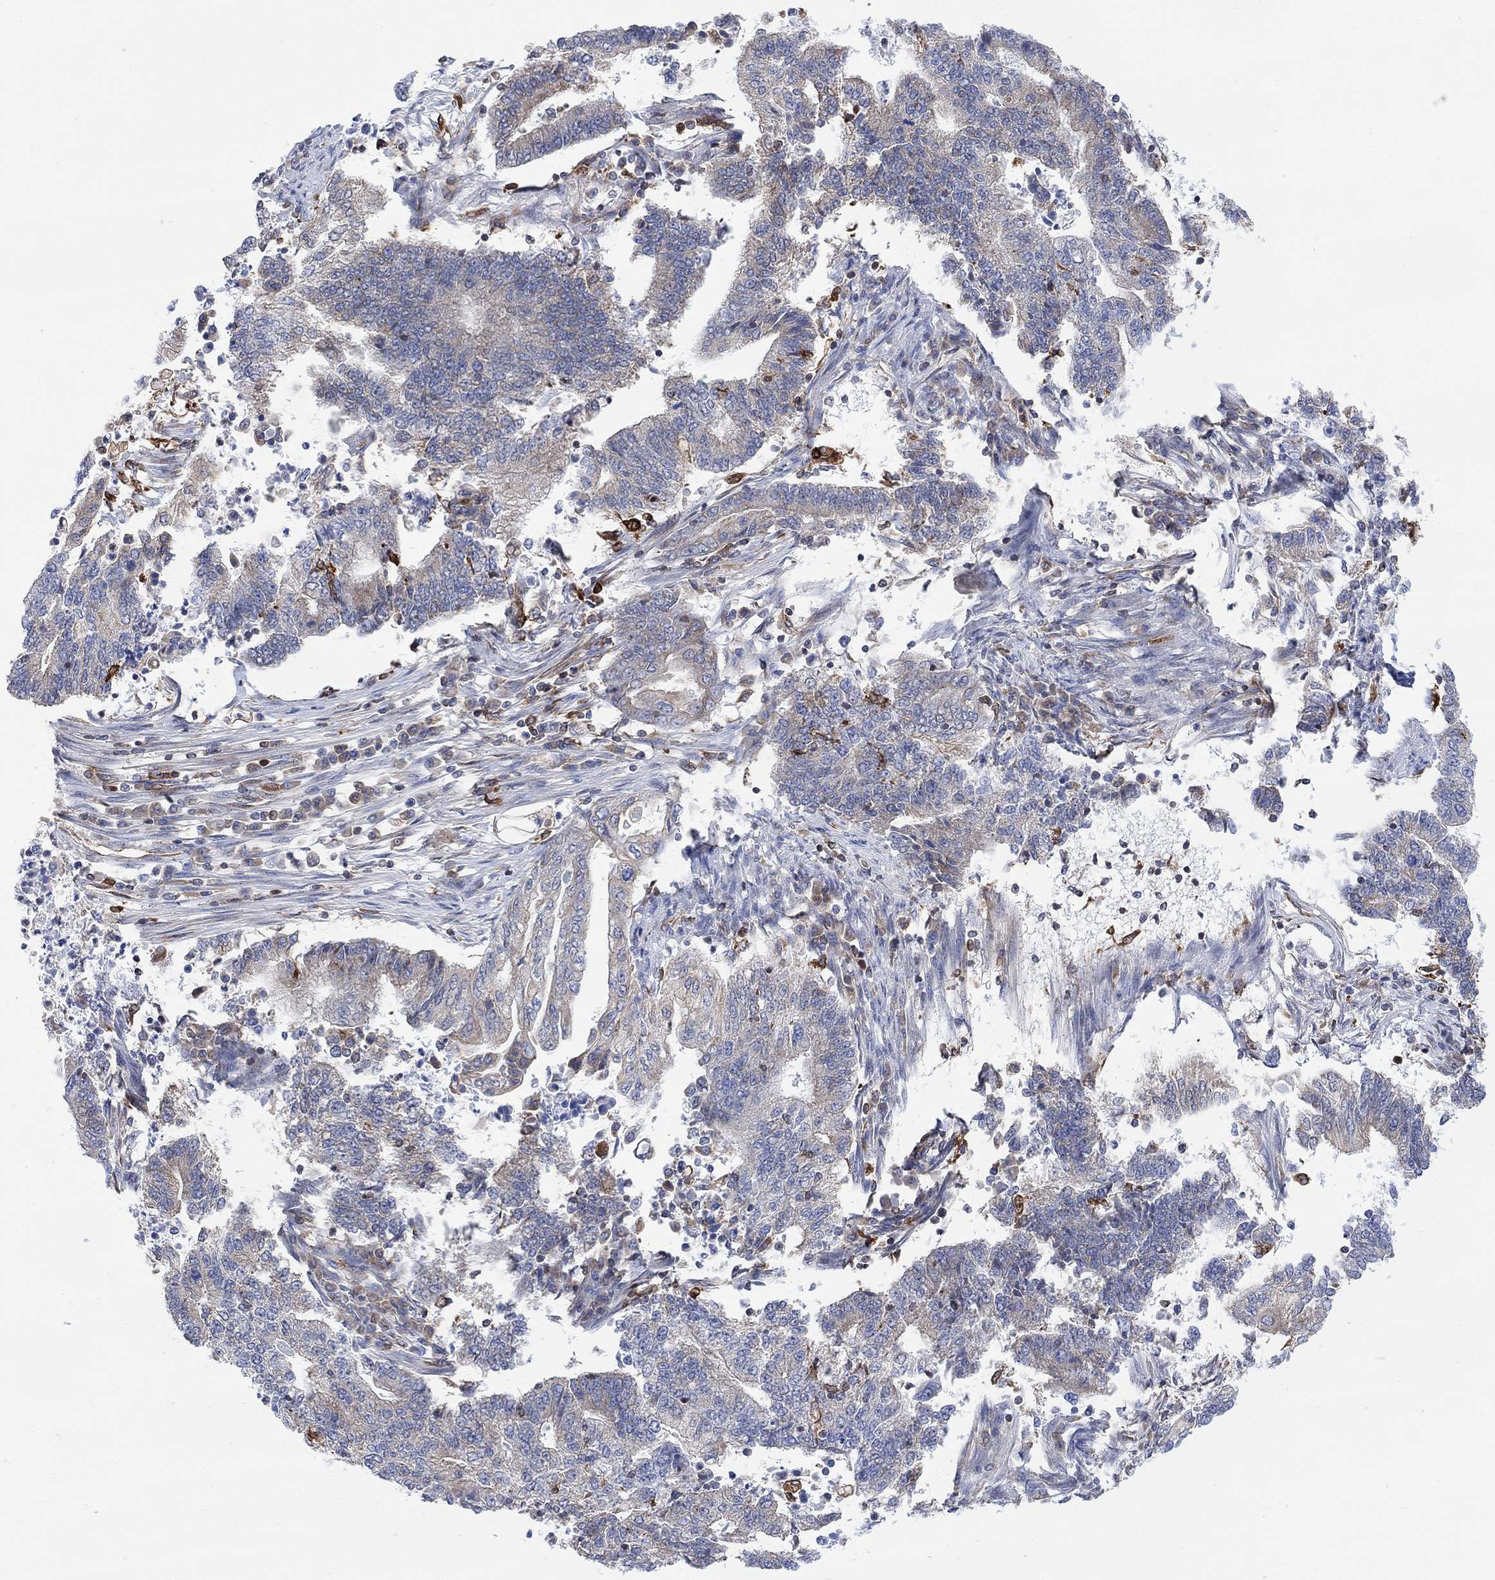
{"staining": {"intensity": "weak", "quantity": "<25%", "location": "cytoplasmic/membranous"}, "tissue": "endometrial cancer", "cell_type": "Tumor cells", "image_type": "cancer", "snomed": [{"axis": "morphology", "description": "Adenocarcinoma, NOS"}, {"axis": "topography", "description": "Uterus"}, {"axis": "topography", "description": "Endometrium"}], "caption": "Immunohistochemistry (IHC) image of neoplastic tissue: endometrial cancer (adenocarcinoma) stained with DAB shows no significant protein staining in tumor cells. The staining is performed using DAB (3,3'-diaminobenzidine) brown chromogen with nuclei counter-stained in using hematoxylin.", "gene": "GBP5", "patient": {"sex": "female", "age": 54}}